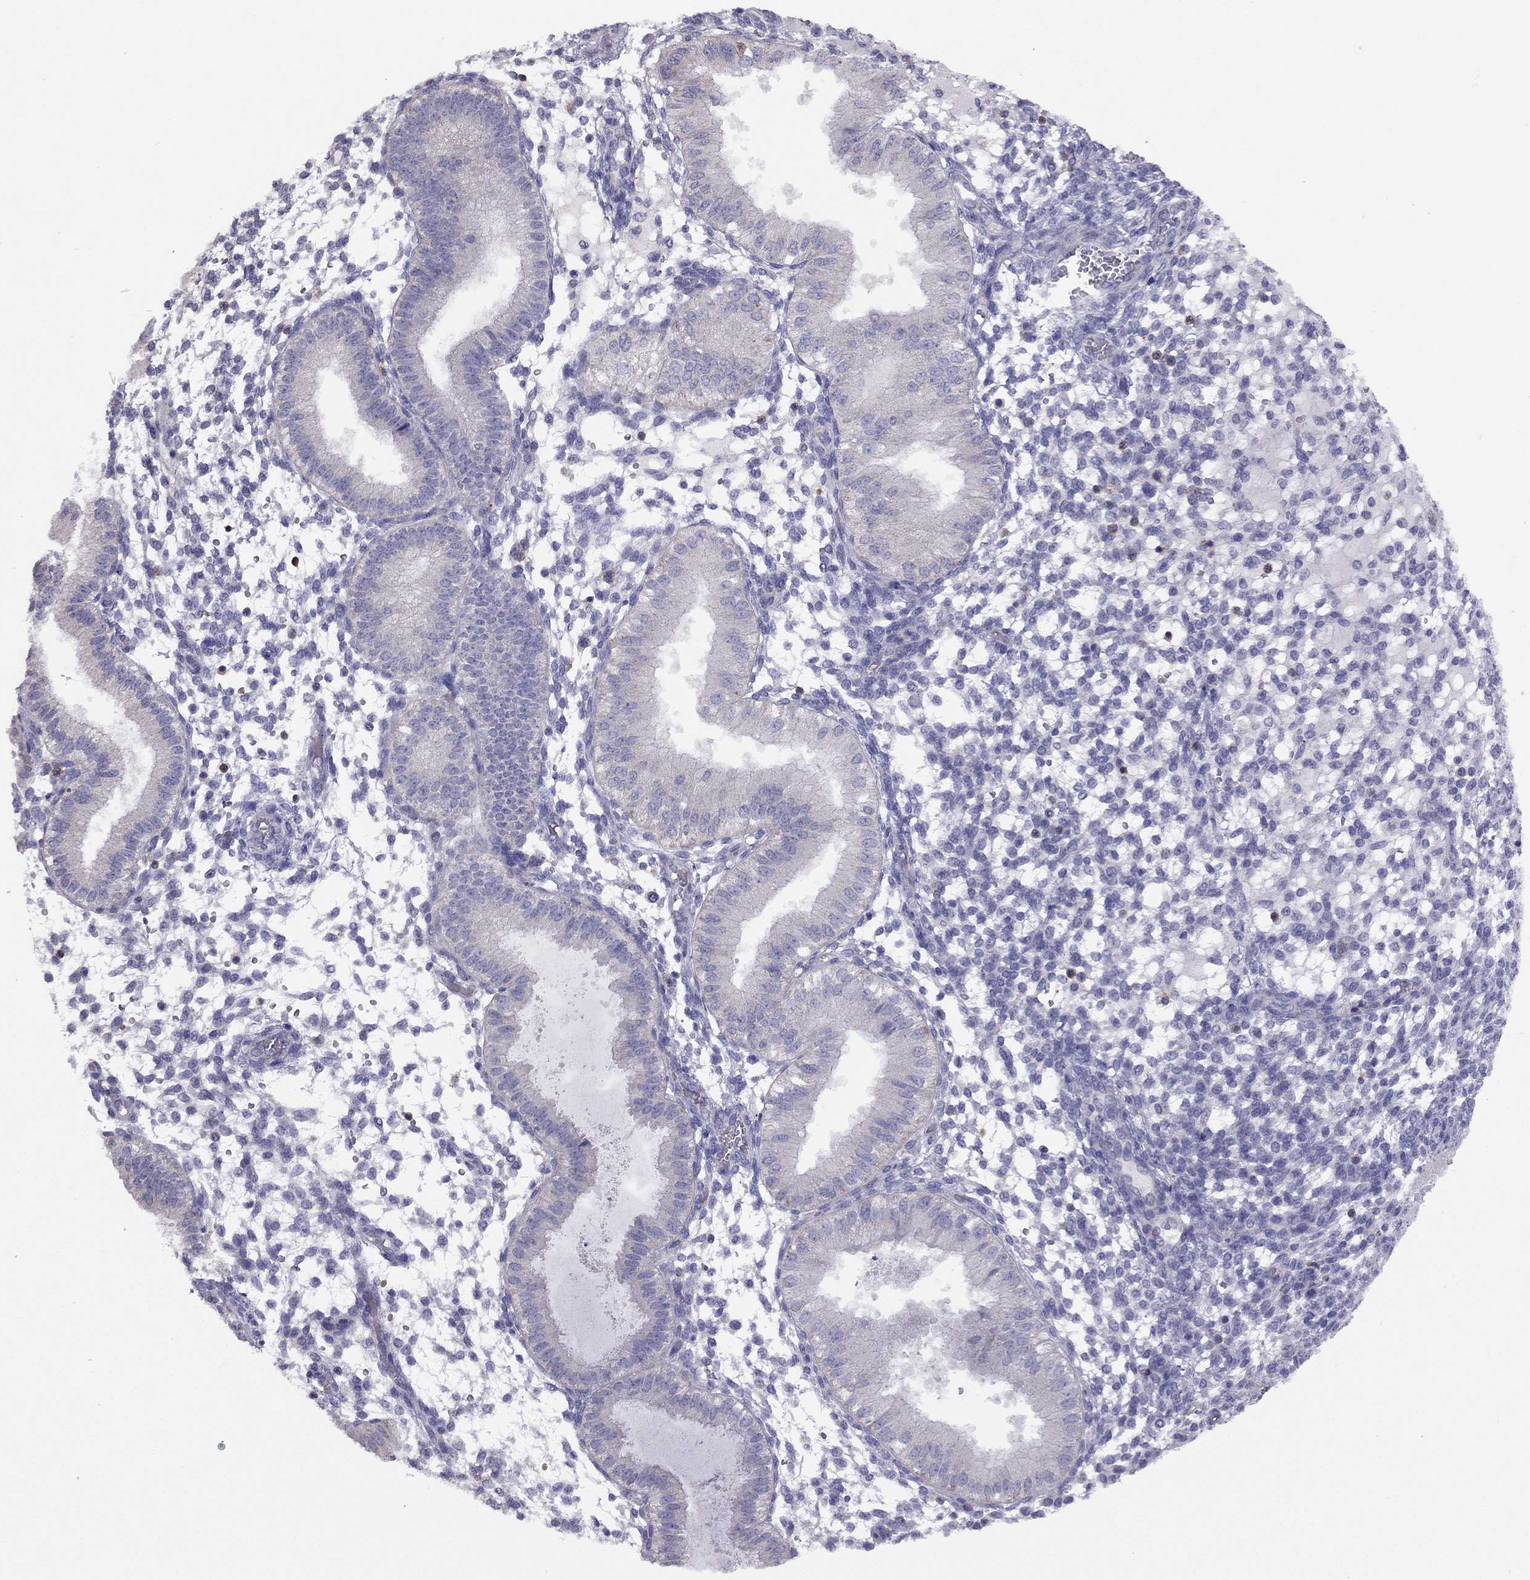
{"staining": {"intensity": "negative", "quantity": "none", "location": "none"}, "tissue": "endometrium", "cell_type": "Cells in endometrial stroma", "image_type": "normal", "snomed": [{"axis": "morphology", "description": "Normal tissue, NOS"}, {"axis": "topography", "description": "Endometrium"}], "caption": "A high-resolution micrograph shows IHC staining of normal endometrium, which reveals no significant expression in cells in endometrial stroma. Nuclei are stained in blue.", "gene": "CITED1", "patient": {"sex": "female", "age": 43}}